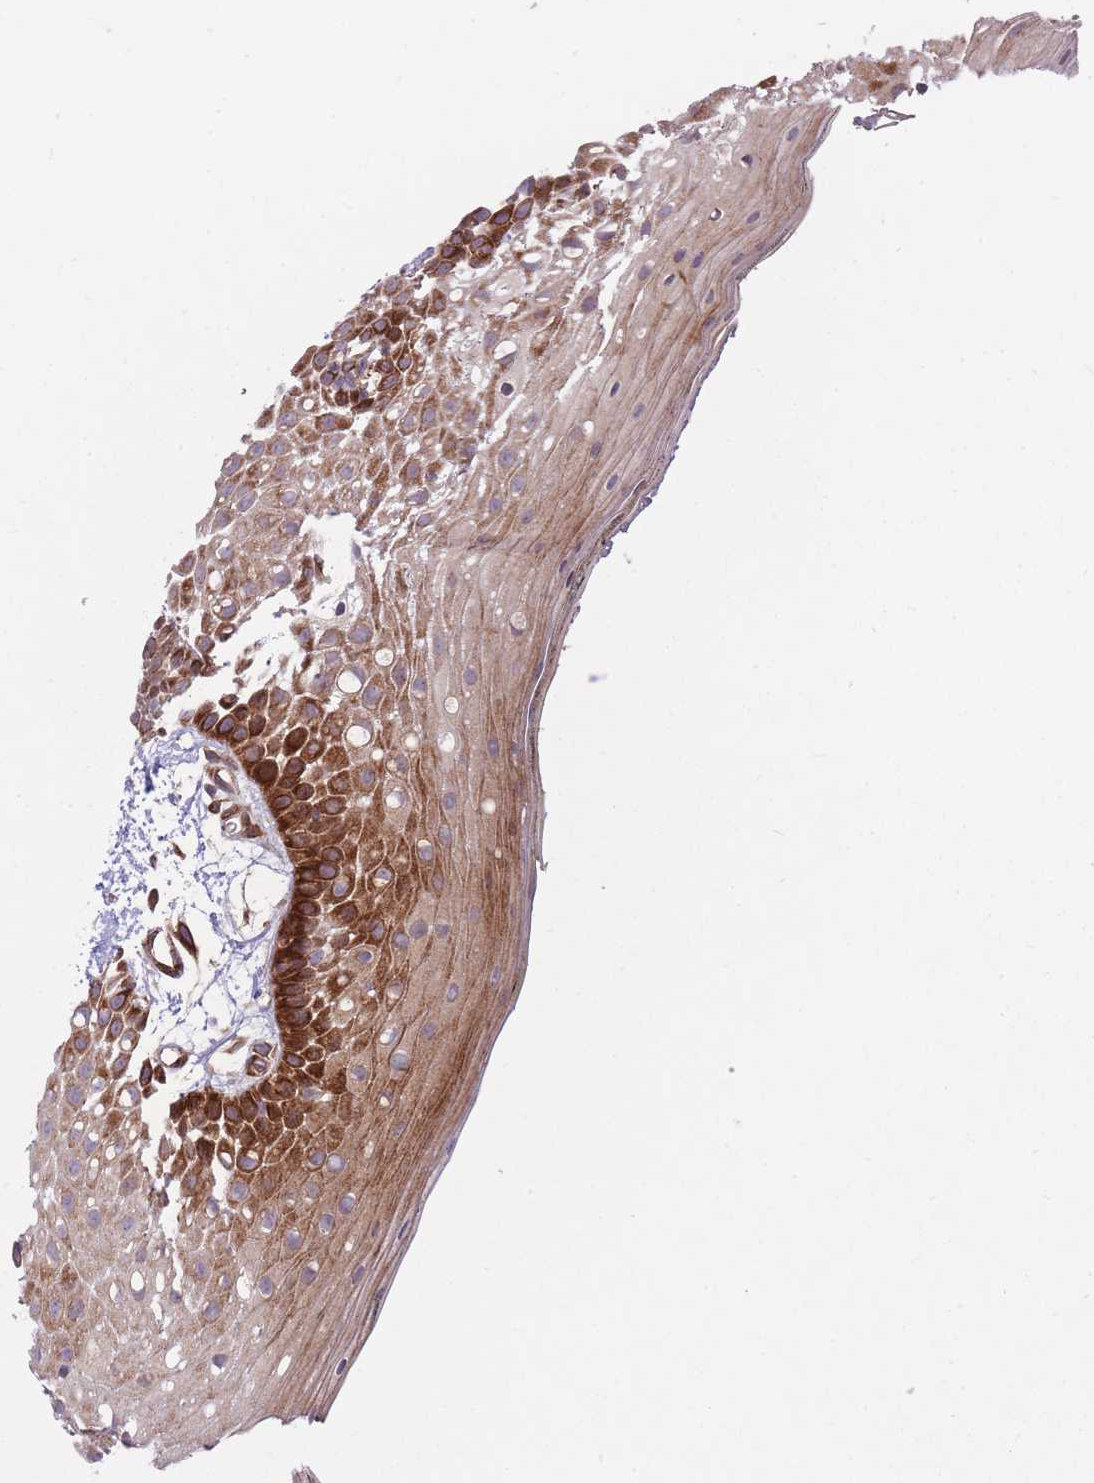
{"staining": {"intensity": "strong", "quantity": "25%-75%", "location": "cytoplasmic/membranous"}, "tissue": "oral mucosa", "cell_type": "Squamous epithelial cells", "image_type": "normal", "snomed": [{"axis": "morphology", "description": "Normal tissue, NOS"}, {"axis": "topography", "description": "Oral tissue"}, {"axis": "topography", "description": "Tounge, NOS"}], "caption": "The immunohistochemical stain highlights strong cytoplasmic/membranous staining in squamous epithelial cells of unremarkable oral mucosa. The staining is performed using DAB (3,3'-diaminobenzidine) brown chromogen to label protein expression. The nuclei are counter-stained blue using hematoxylin.", "gene": "CISH", "patient": {"sex": "female", "age": 81}}